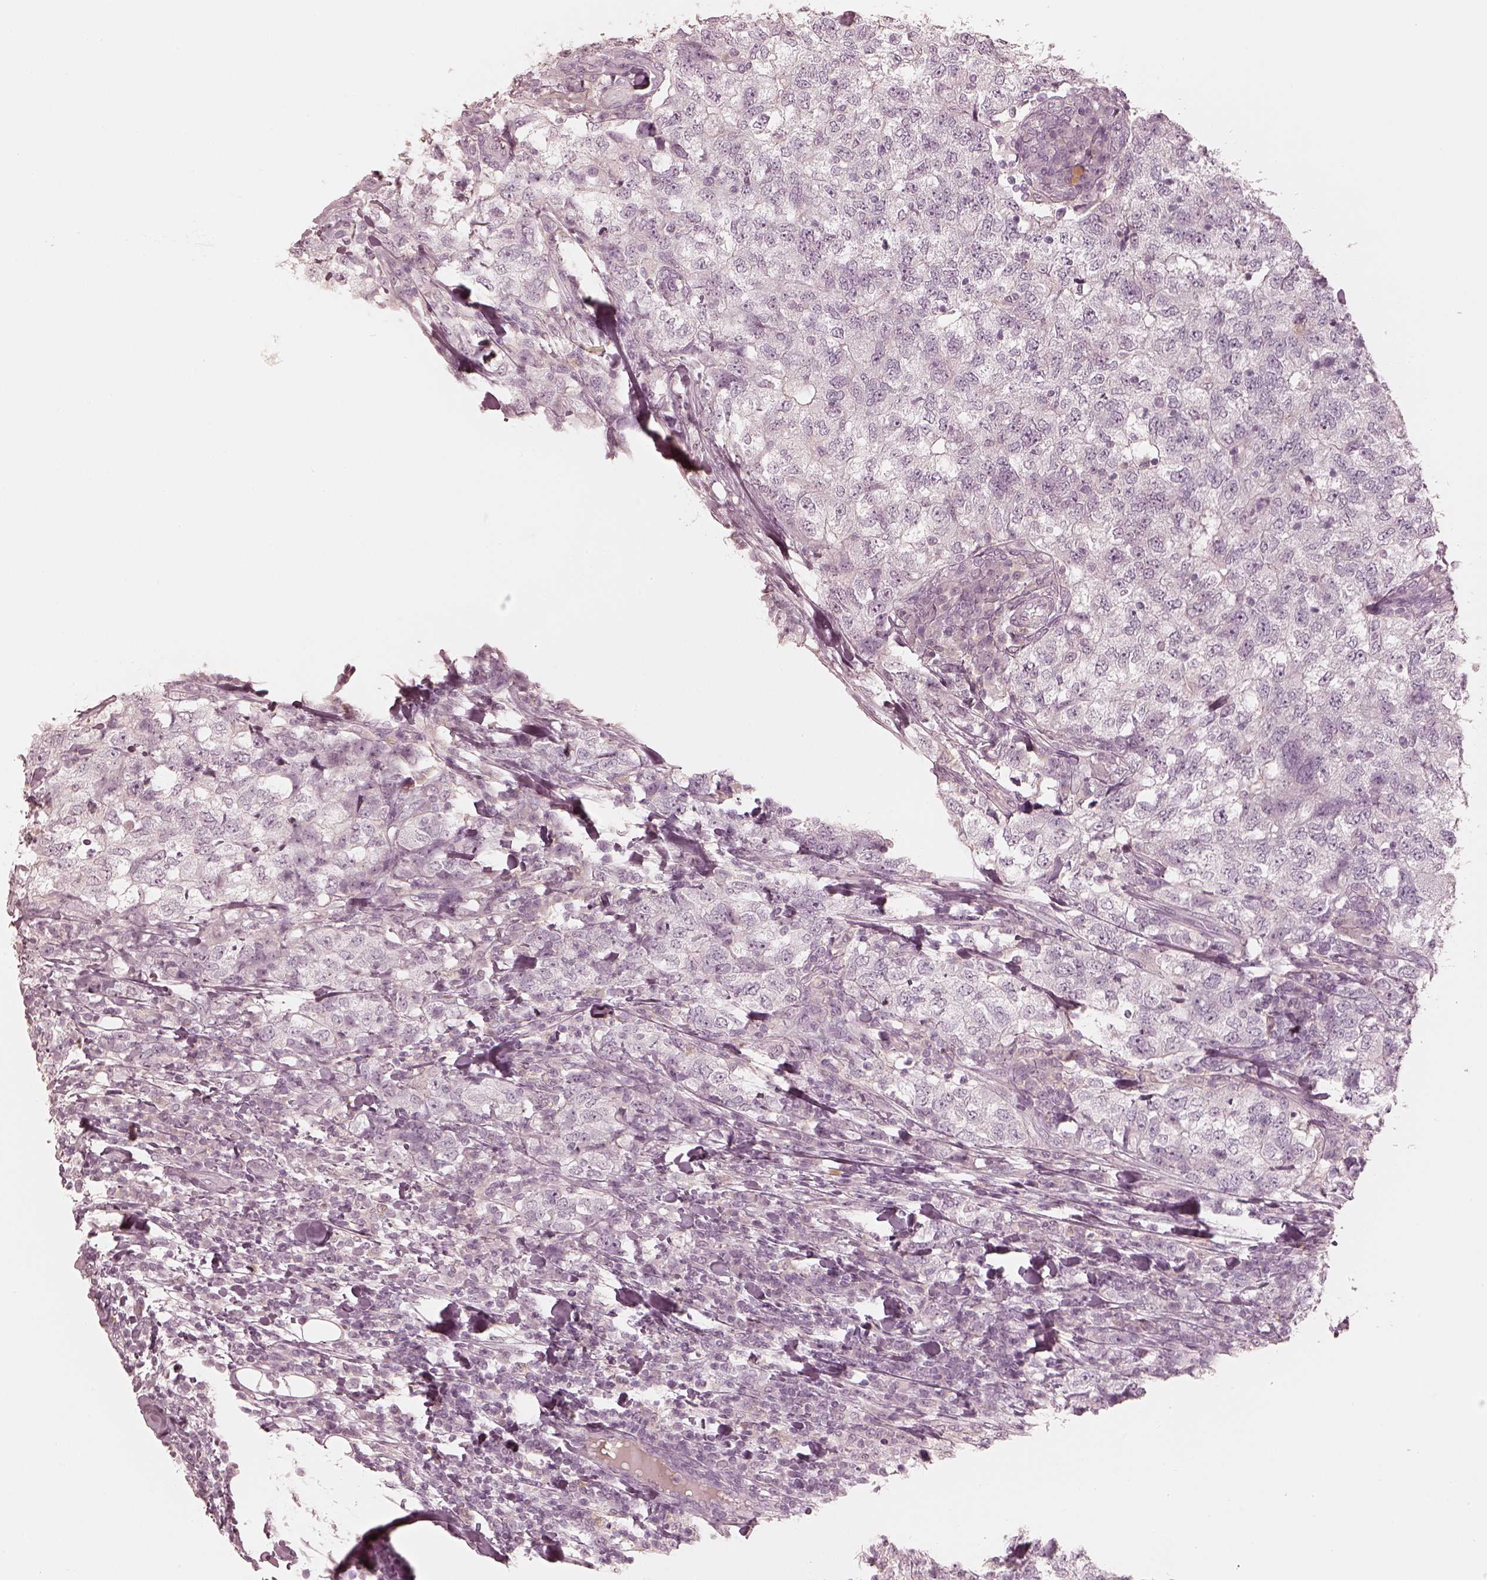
{"staining": {"intensity": "negative", "quantity": "none", "location": "none"}, "tissue": "breast cancer", "cell_type": "Tumor cells", "image_type": "cancer", "snomed": [{"axis": "morphology", "description": "Duct carcinoma"}, {"axis": "topography", "description": "Breast"}], "caption": "DAB (3,3'-diaminobenzidine) immunohistochemical staining of human breast cancer (invasive ductal carcinoma) displays no significant positivity in tumor cells.", "gene": "CALR3", "patient": {"sex": "female", "age": 30}}